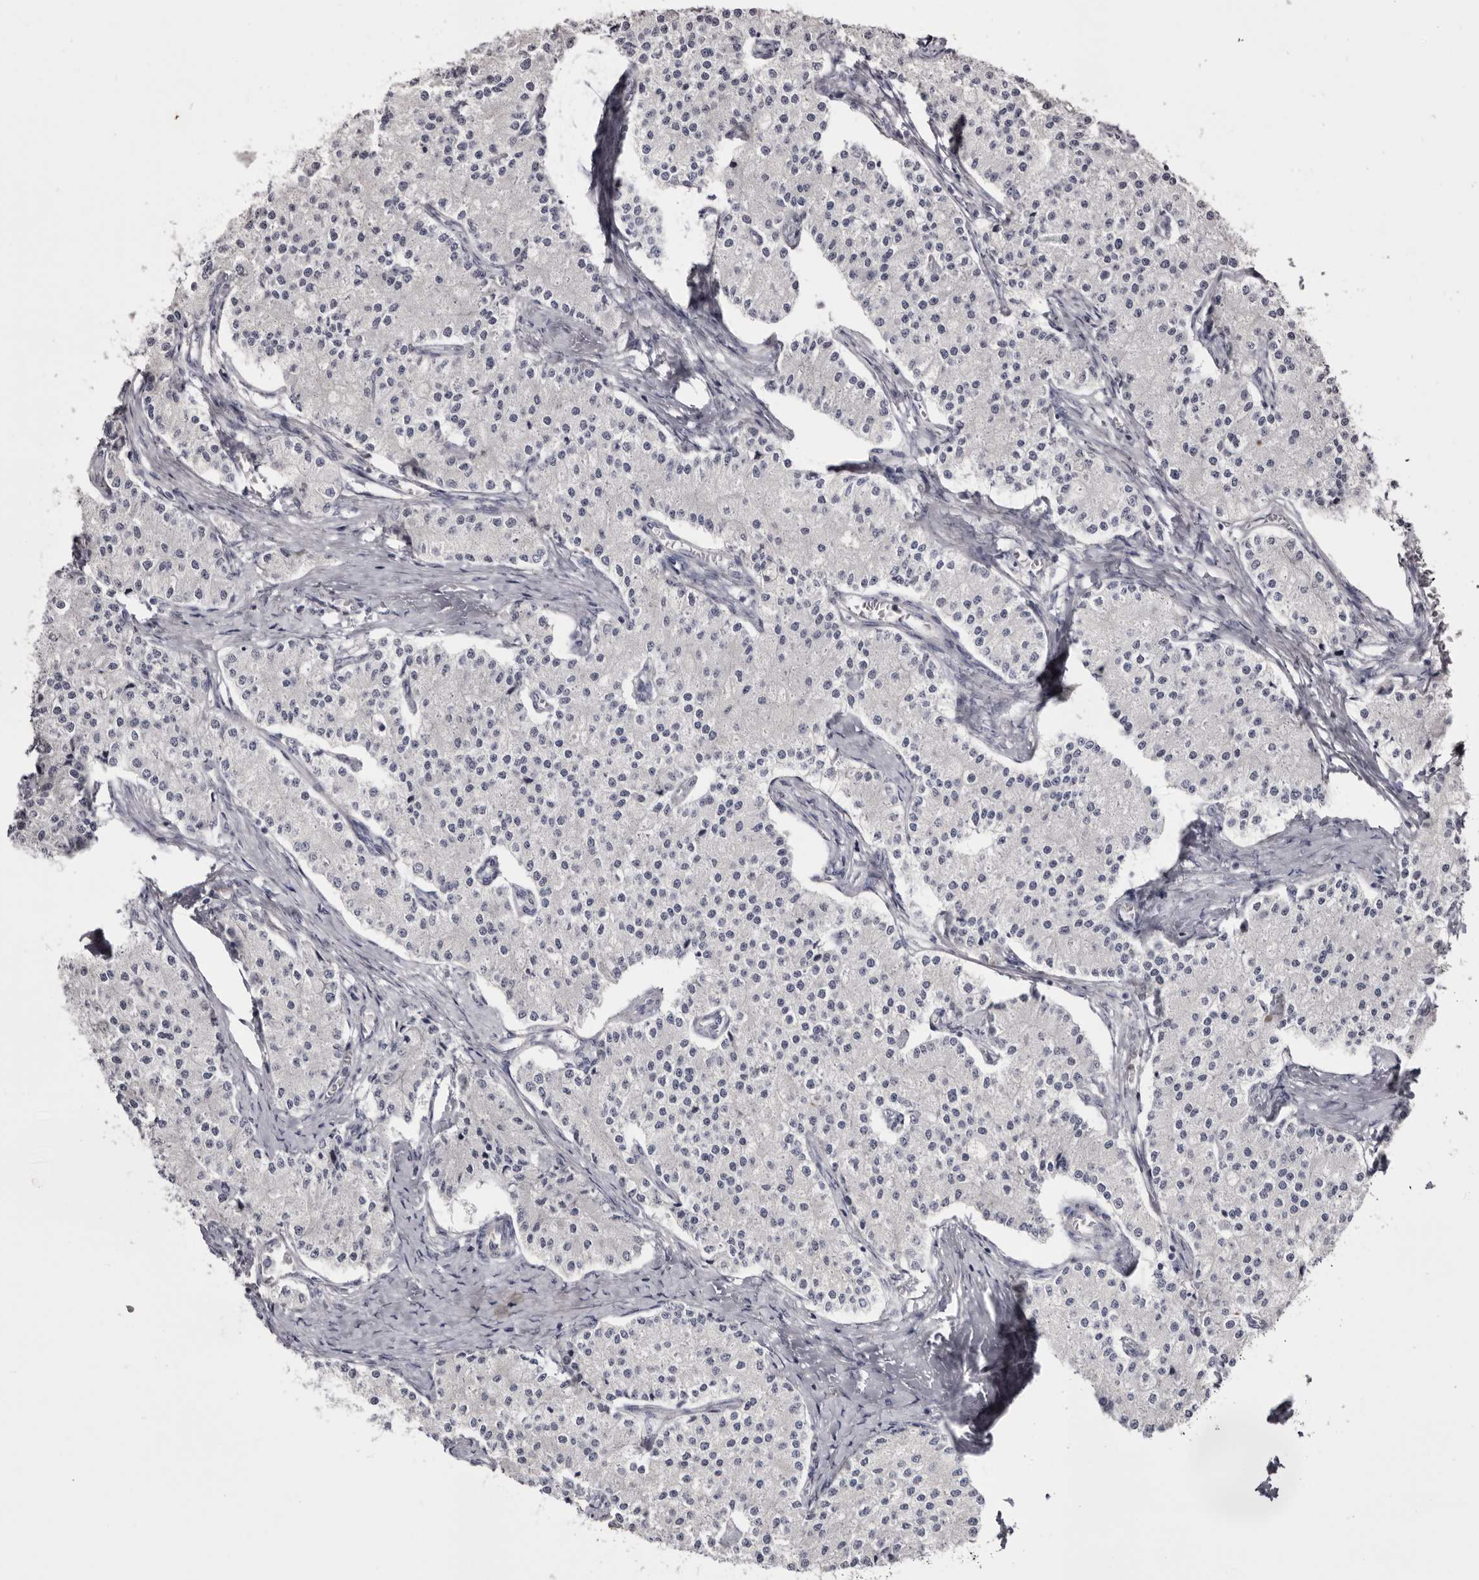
{"staining": {"intensity": "negative", "quantity": "none", "location": "none"}, "tissue": "carcinoid", "cell_type": "Tumor cells", "image_type": "cancer", "snomed": [{"axis": "morphology", "description": "Carcinoid, malignant, NOS"}, {"axis": "topography", "description": "Colon"}], "caption": "Immunohistochemistry of human carcinoid shows no expression in tumor cells. The staining is performed using DAB (3,3'-diaminobenzidine) brown chromogen with nuclei counter-stained in using hematoxylin.", "gene": "CASQ1", "patient": {"sex": "female", "age": 52}}